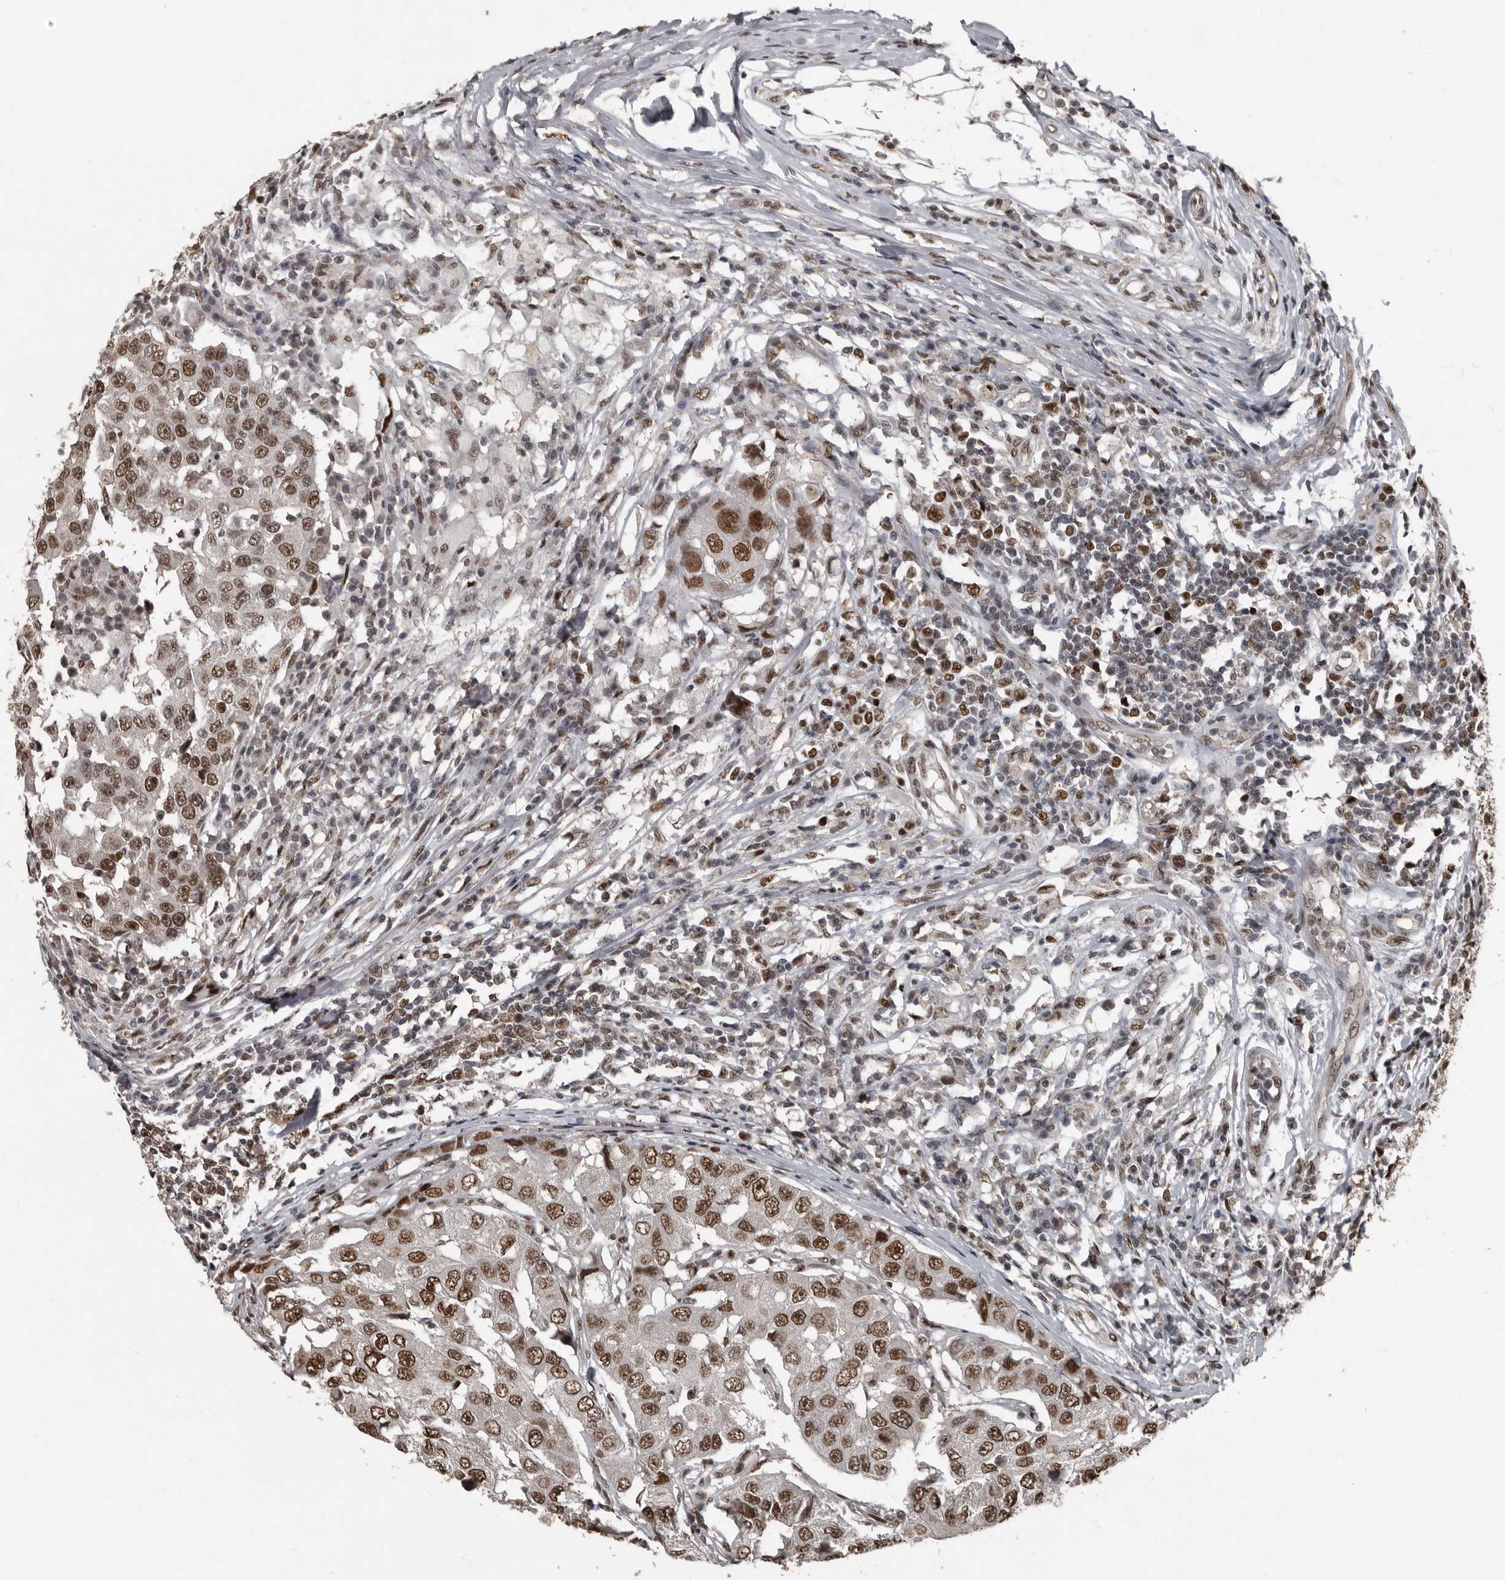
{"staining": {"intensity": "moderate", "quantity": ">75%", "location": "nuclear"}, "tissue": "breast cancer", "cell_type": "Tumor cells", "image_type": "cancer", "snomed": [{"axis": "morphology", "description": "Duct carcinoma"}, {"axis": "topography", "description": "Breast"}], "caption": "Moderate nuclear staining is identified in approximately >75% of tumor cells in breast intraductal carcinoma.", "gene": "CHD1L", "patient": {"sex": "female", "age": 27}}